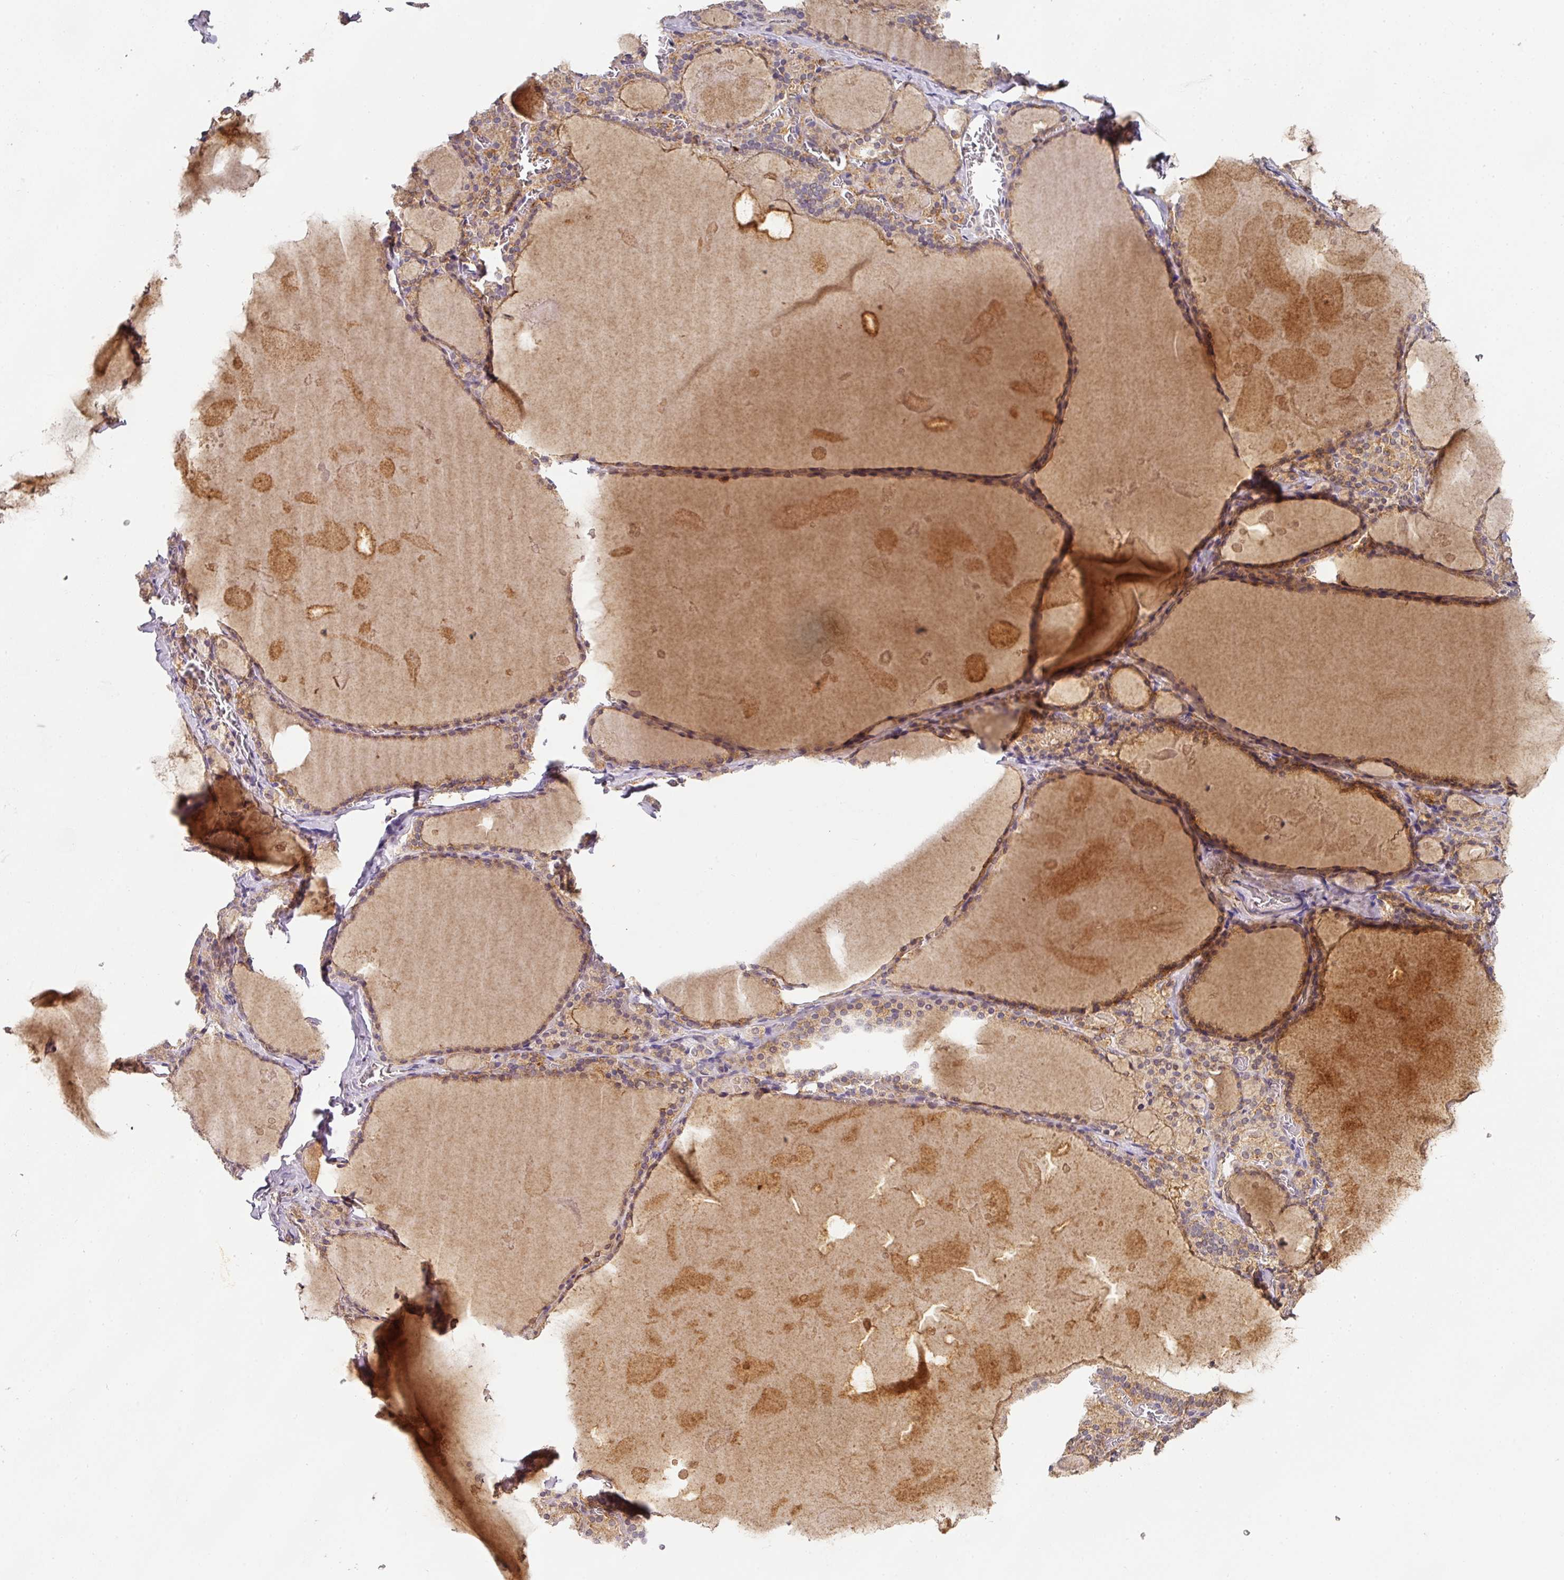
{"staining": {"intensity": "moderate", "quantity": "<25%", "location": "cytoplasmic/membranous"}, "tissue": "thyroid gland", "cell_type": "Glandular cells", "image_type": "normal", "snomed": [{"axis": "morphology", "description": "Normal tissue, NOS"}, {"axis": "topography", "description": "Thyroid gland"}], "caption": "IHC histopathology image of normal human thyroid gland stained for a protein (brown), which exhibits low levels of moderate cytoplasmic/membranous positivity in approximately <25% of glandular cells.", "gene": "EXTL3", "patient": {"sex": "male", "age": 56}}